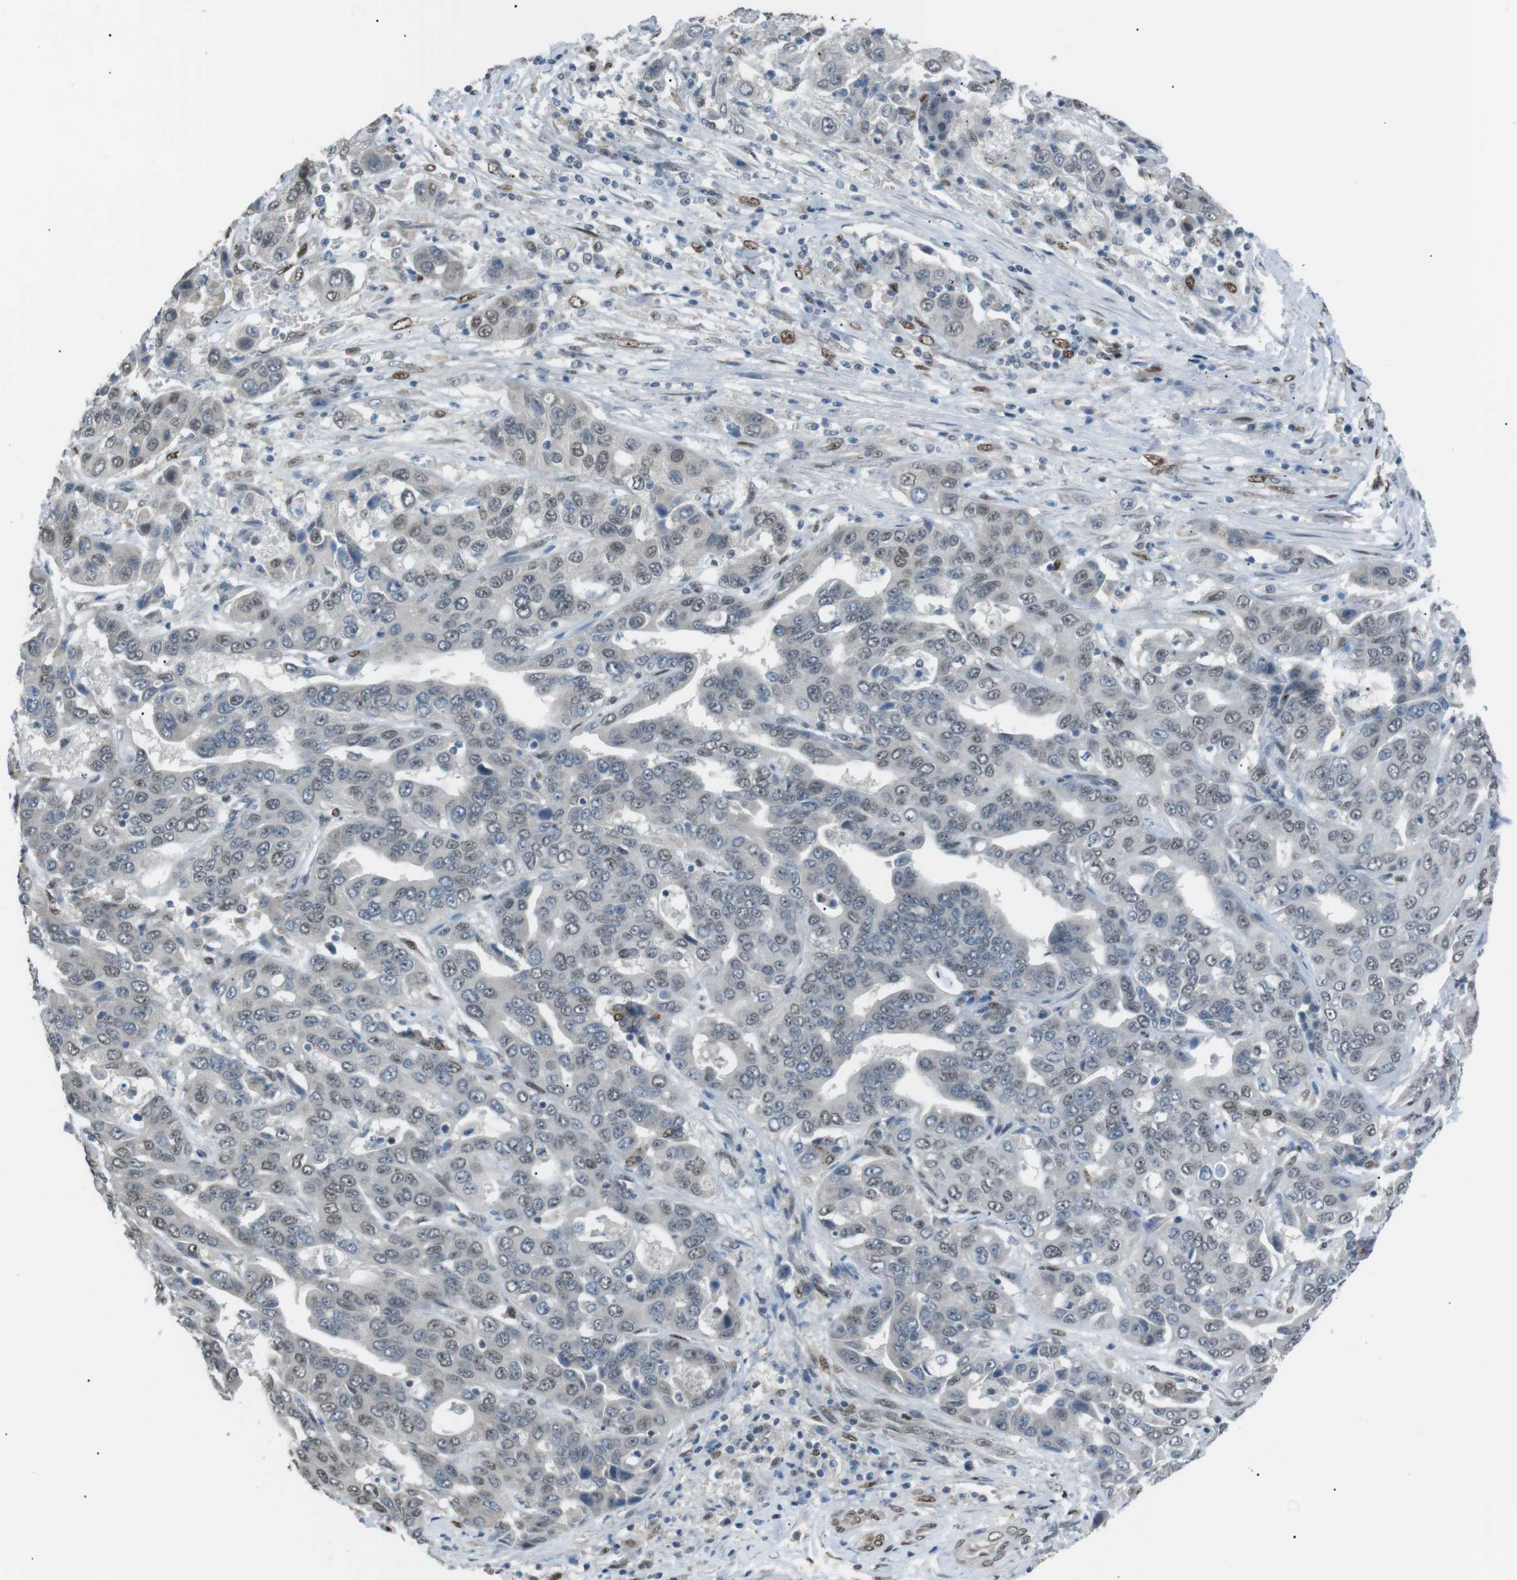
{"staining": {"intensity": "weak", "quantity": "25%-75%", "location": "nuclear"}, "tissue": "liver cancer", "cell_type": "Tumor cells", "image_type": "cancer", "snomed": [{"axis": "morphology", "description": "Cholangiocarcinoma"}, {"axis": "topography", "description": "Liver"}], "caption": "Liver cholangiocarcinoma stained with a brown dye displays weak nuclear positive staining in approximately 25%-75% of tumor cells.", "gene": "SRPK2", "patient": {"sex": "female", "age": 52}}